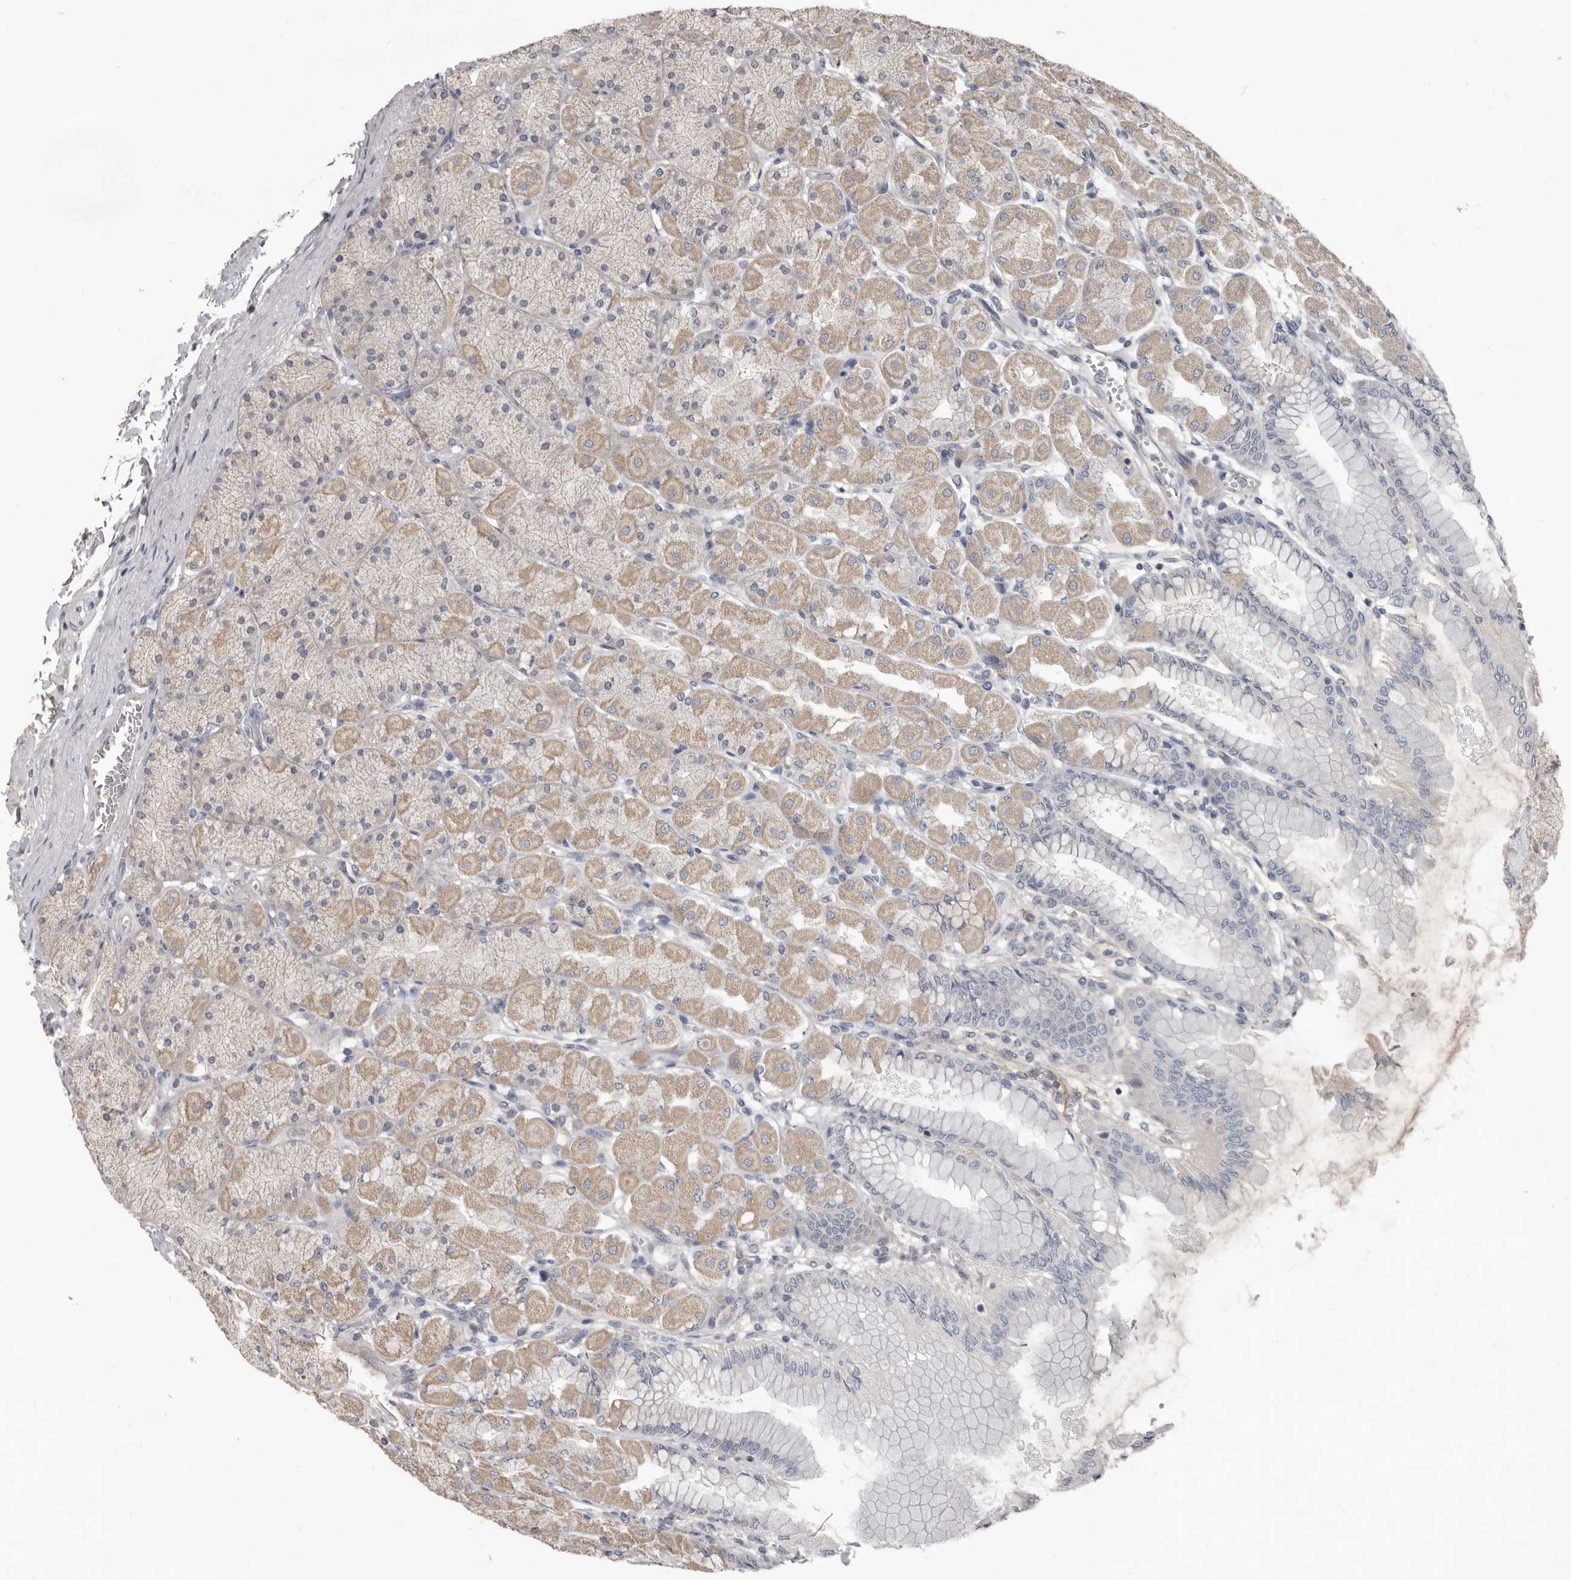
{"staining": {"intensity": "weak", "quantity": "25%-75%", "location": "cytoplasmic/membranous"}, "tissue": "stomach", "cell_type": "Glandular cells", "image_type": "normal", "snomed": [{"axis": "morphology", "description": "Normal tissue, NOS"}, {"axis": "topography", "description": "Stomach, upper"}], "caption": "Glandular cells show low levels of weak cytoplasmic/membranous staining in about 25%-75% of cells in unremarkable stomach.", "gene": "C1orf216", "patient": {"sex": "female", "age": 56}}